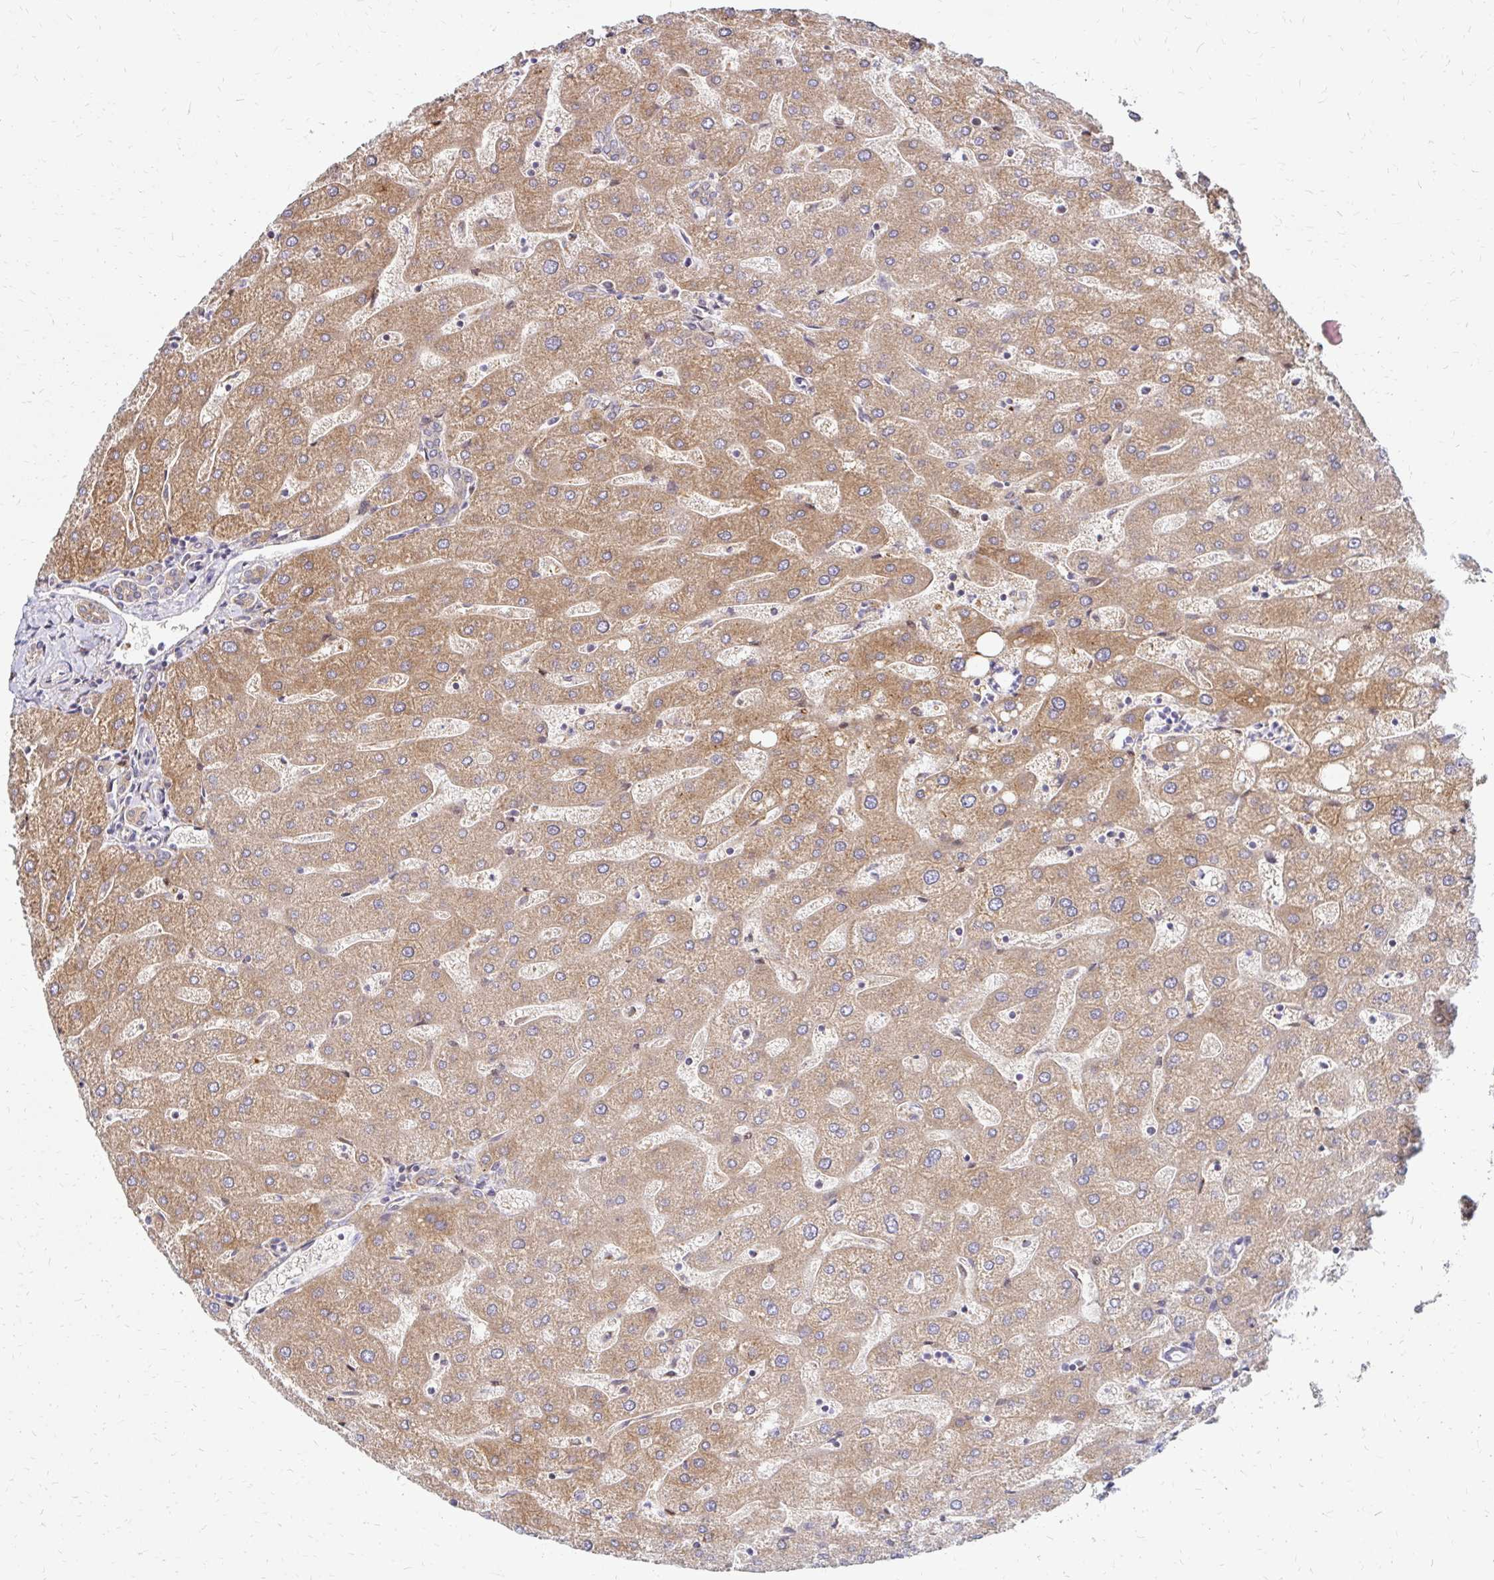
{"staining": {"intensity": "weak", "quantity": ">75%", "location": "cytoplasmic/membranous"}, "tissue": "liver", "cell_type": "Cholangiocytes", "image_type": "normal", "snomed": [{"axis": "morphology", "description": "Normal tissue, NOS"}, {"axis": "topography", "description": "Liver"}], "caption": "Immunohistochemistry micrograph of unremarkable human liver stained for a protein (brown), which displays low levels of weak cytoplasmic/membranous positivity in approximately >75% of cholangiocytes.", "gene": "IDUA", "patient": {"sex": "male", "age": 67}}